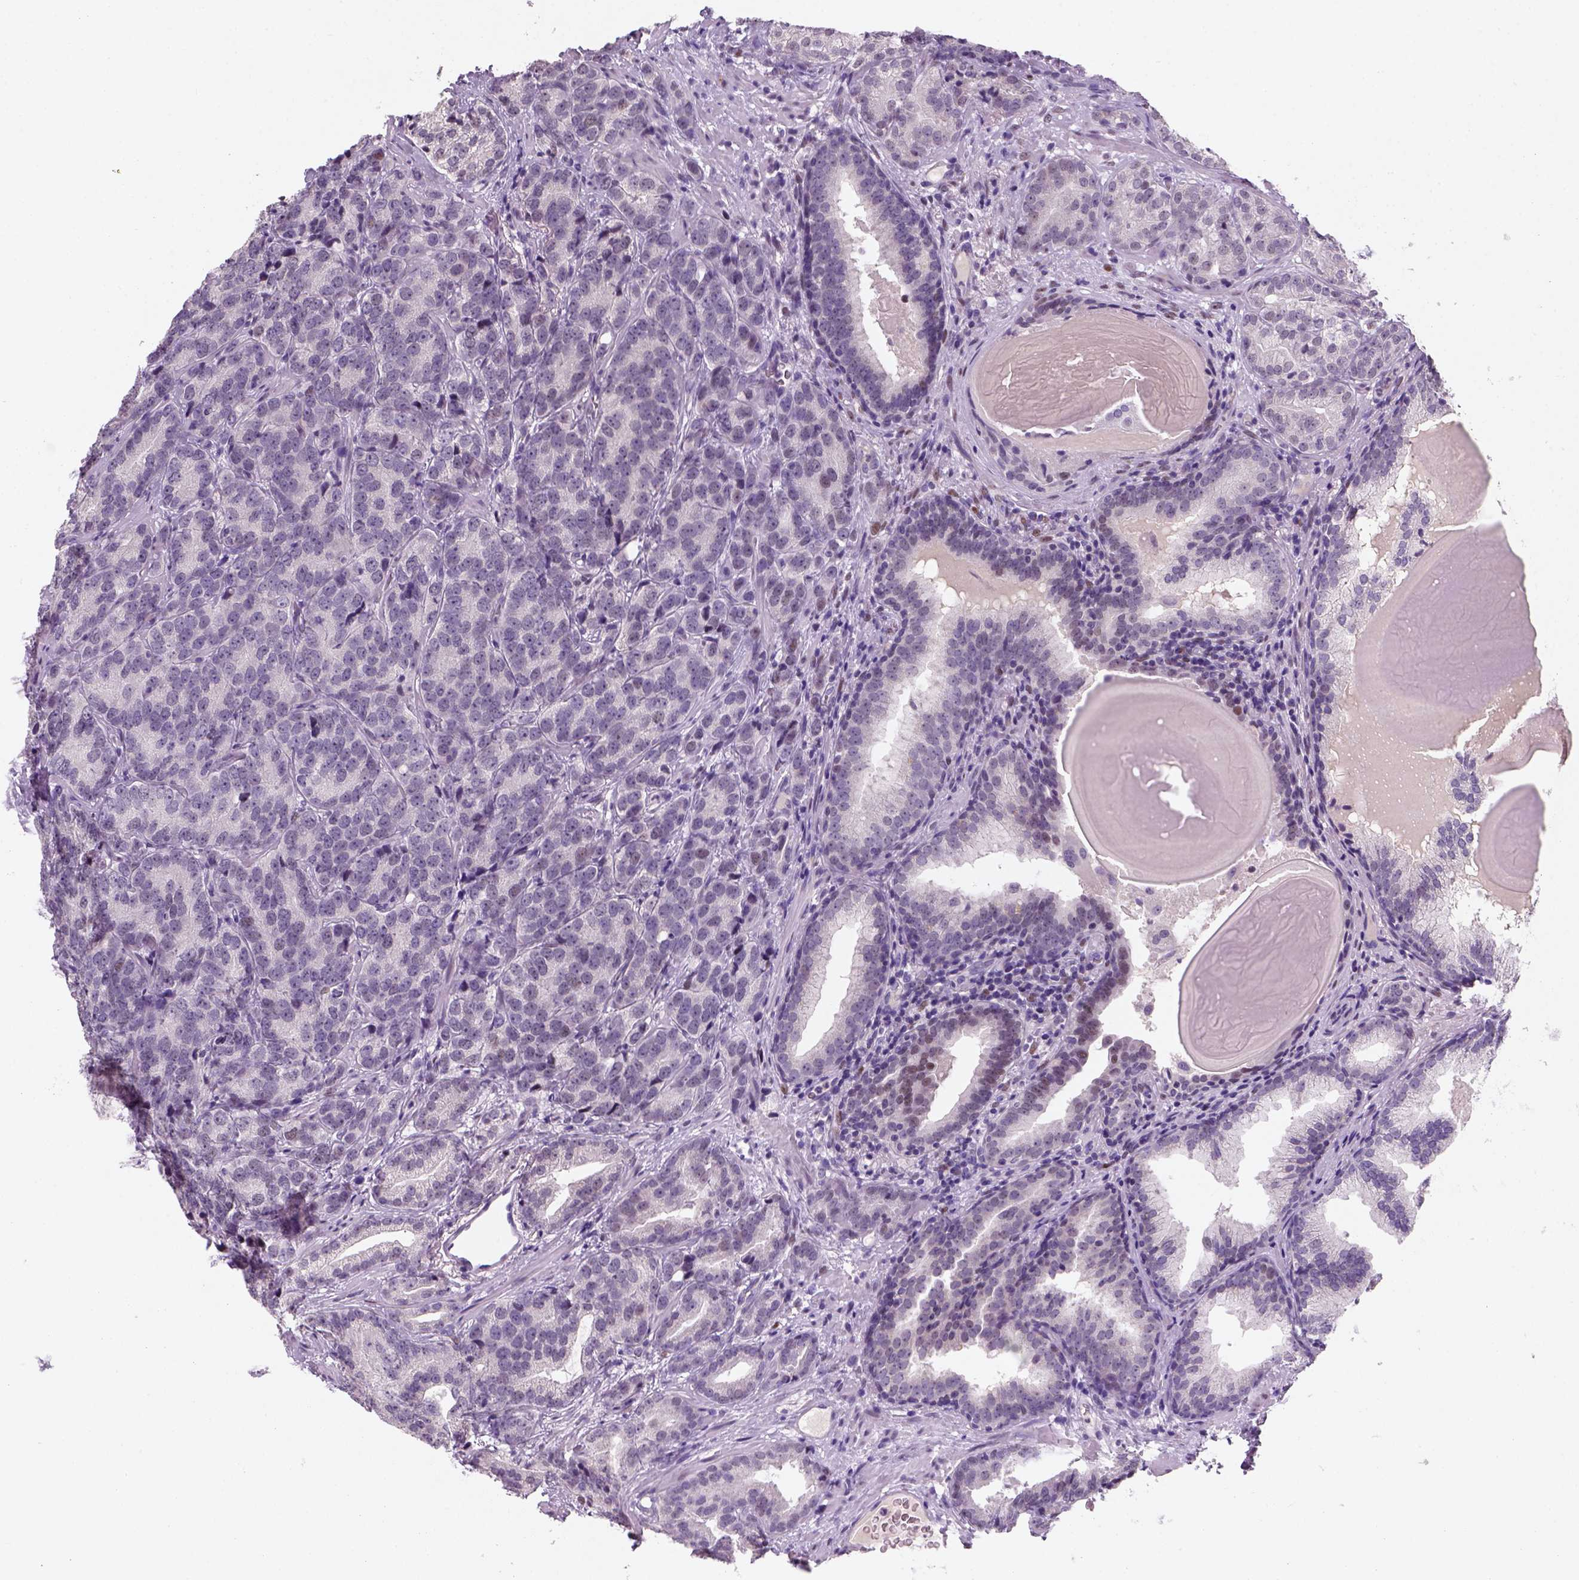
{"staining": {"intensity": "moderate", "quantity": "<25%", "location": "nuclear"}, "tissue": "prostate cancer", "cell_type": "Tumor cells", "image_type": "cancer", "snomed": [{"axis": "morphology", "description": "Adenocarcinoma, NOS"}, {"axis": "topography", "description": "Prostate"}], "caption": "A photomicrograph of prostate adenocarcinoma stained for a protein displays moderate nuclear brown staining in tumor cells.", "gene": "ZMAT4", "patient": {"sex": "male", "age": 71}}